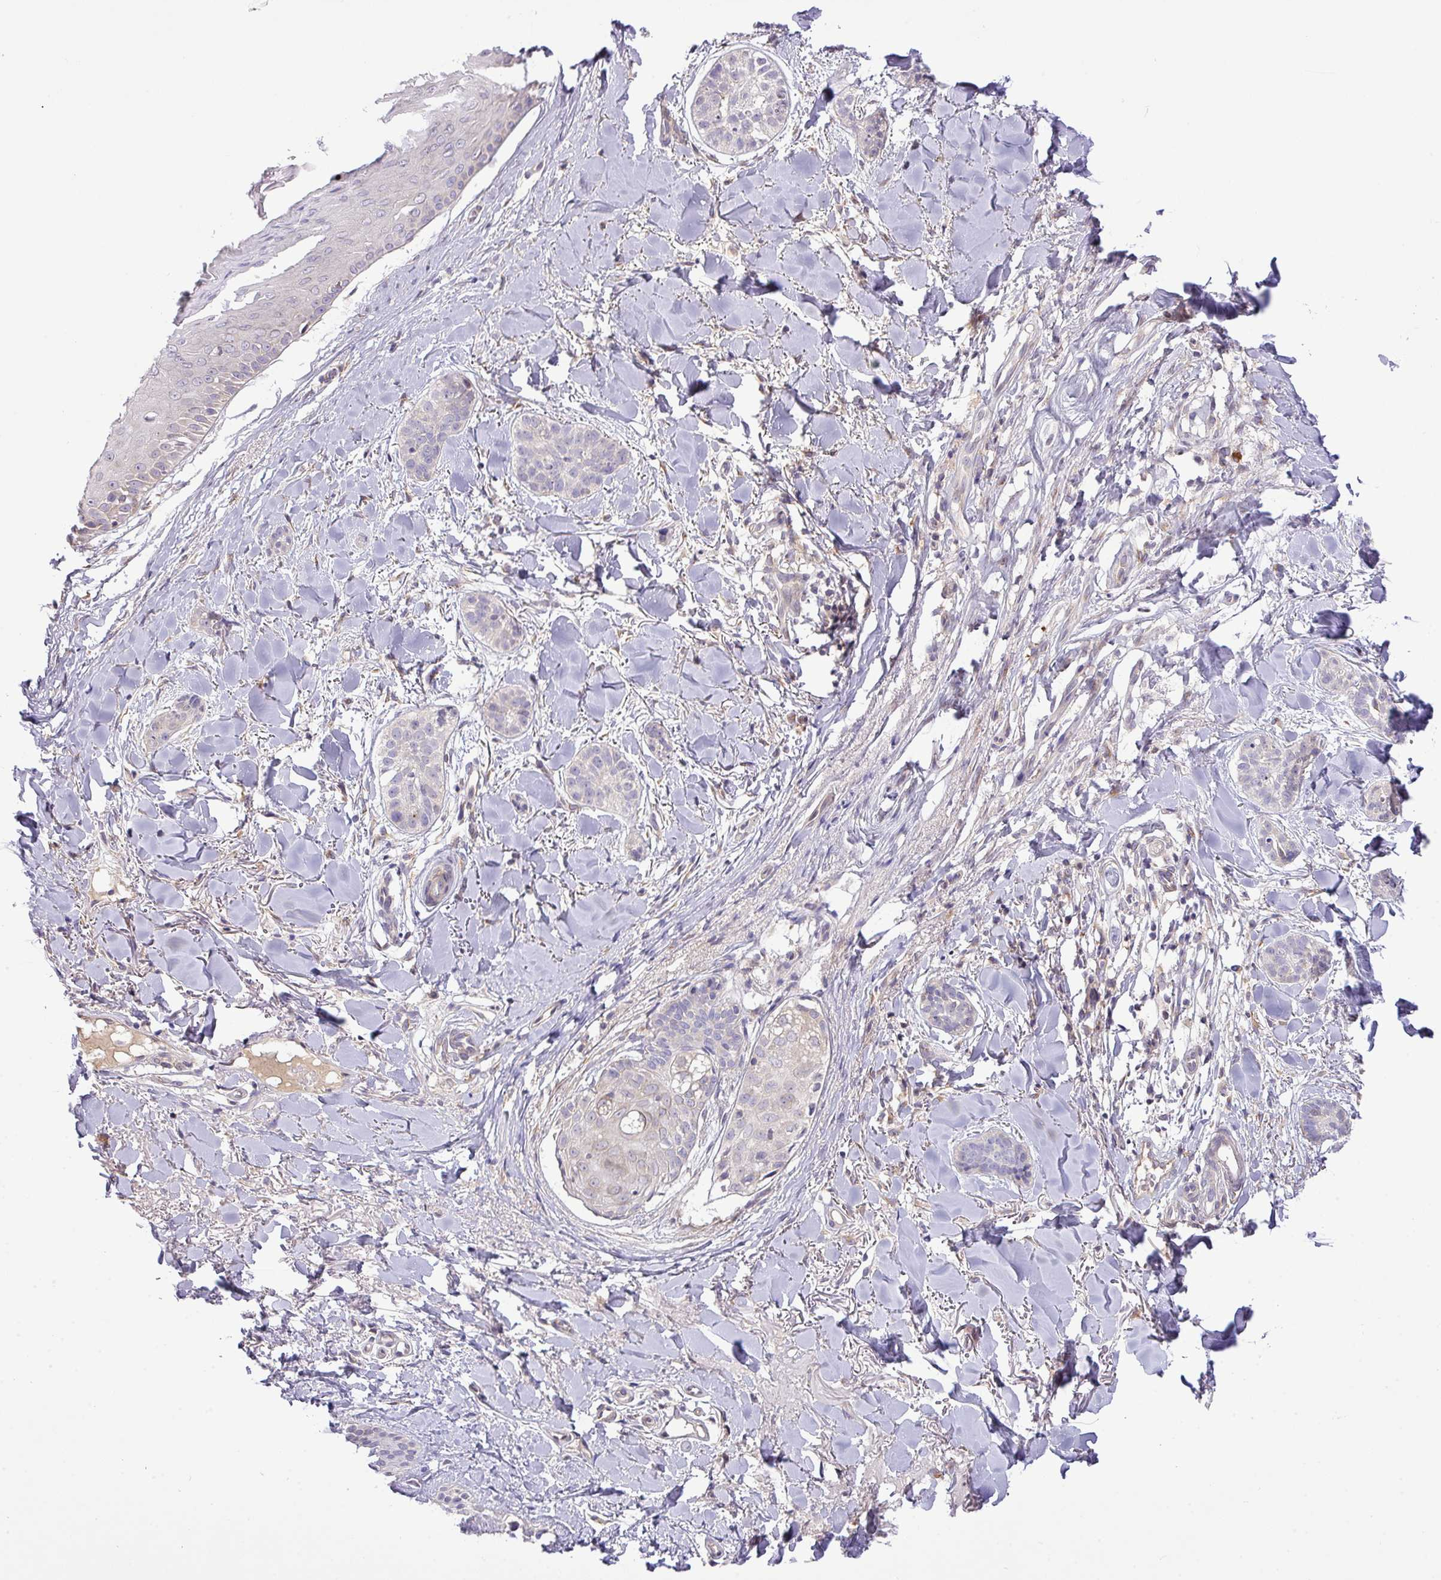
{"staining": {"intensity": "negative", "quantity": "none", "location": "none"}, "tissue": "skin cancer", "cell_type": "Tumor cells", "image_type": "cancer", "snomed": [{"axis": "morphology", "description": "Basal cell carcinoma"}, {"axis": "topography", "description": "Skin"}], "caption": "A high-resolution micrograph shows immunohistochemistry staining of skin basal cell carcinoma, which displays no significant expression in tumor cells.", "gene": "FAM222B", "patient": {"sex": "male", "age": 52}}